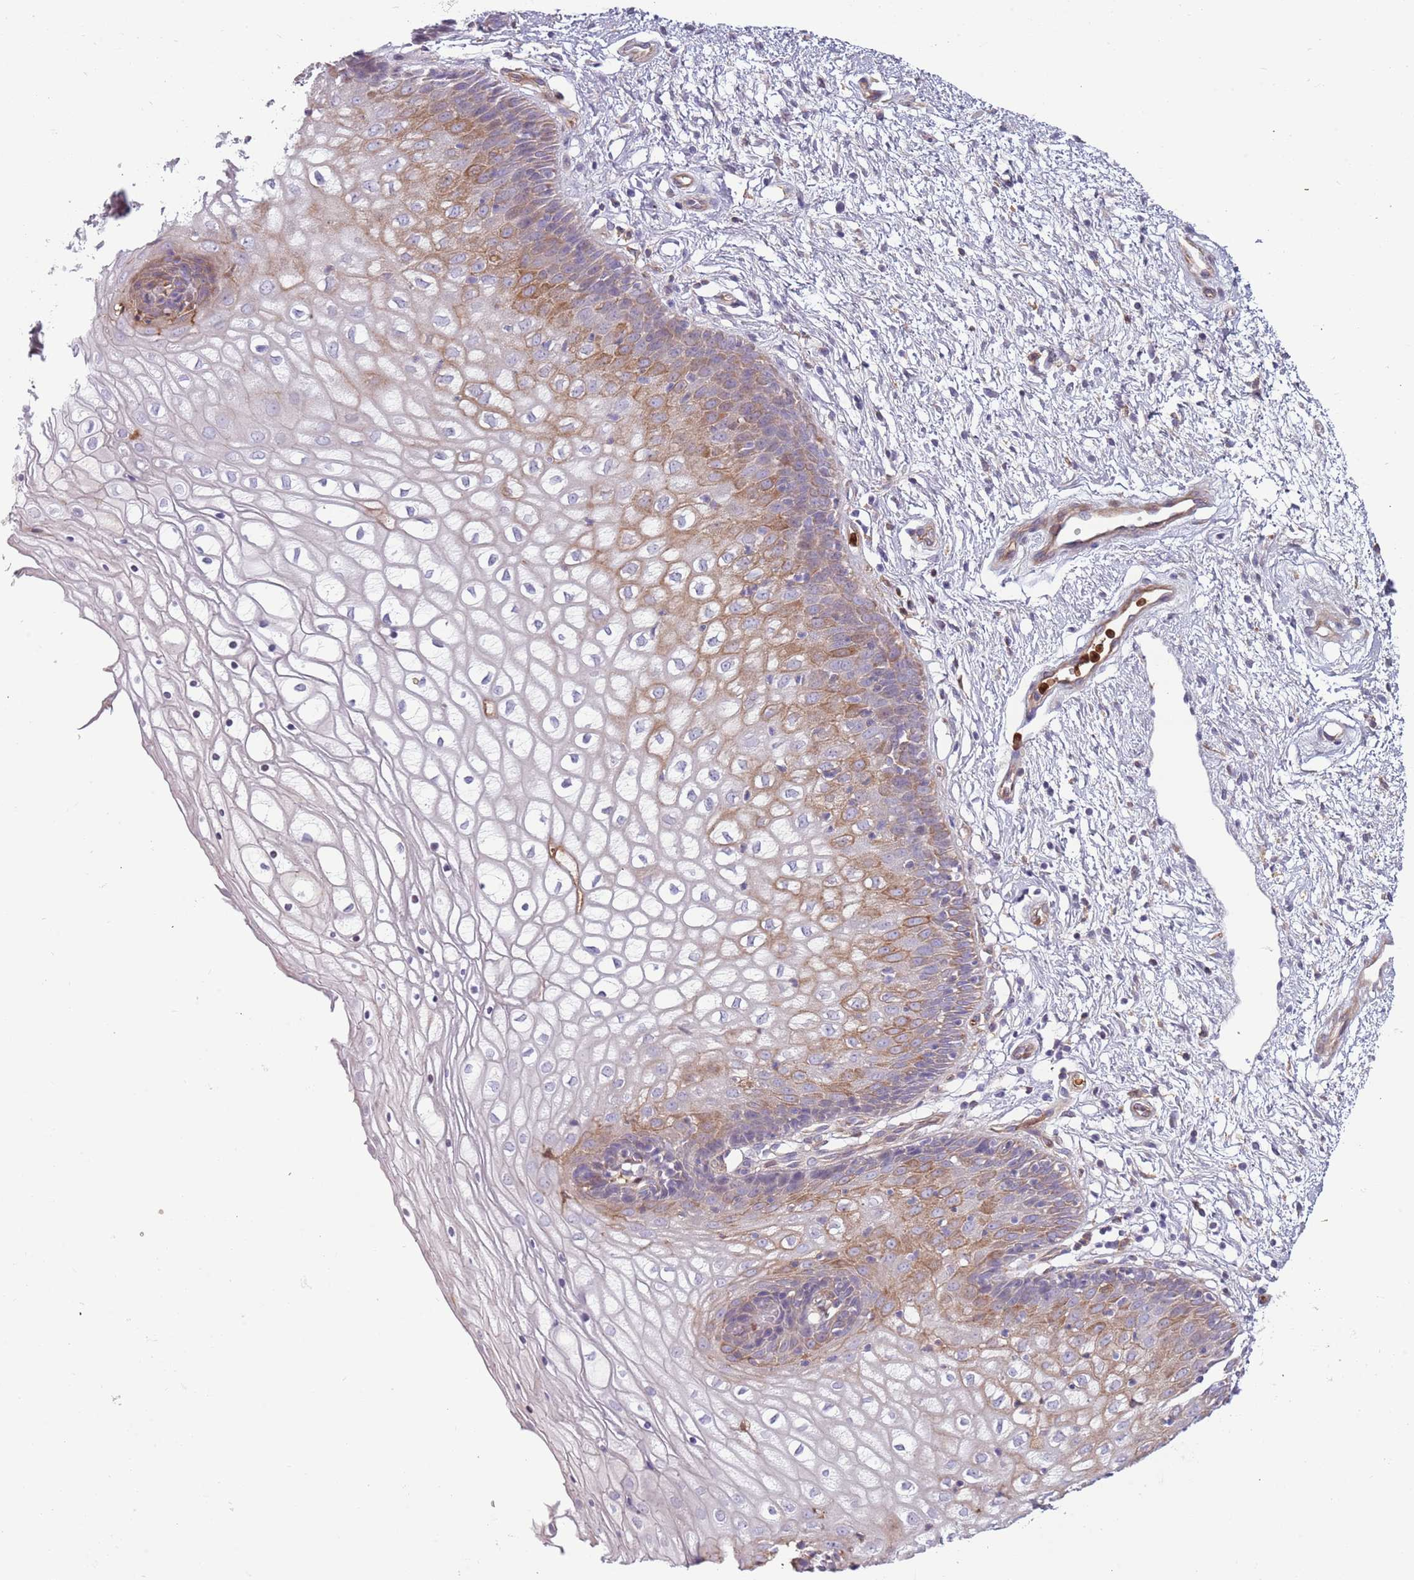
{"staining": {"intensity": "moderate", "quantity": "<25%", "location": "cytoplasmic/membranous"}, "tissue": "vagina", "cell_type": "Squamous epithelial cells", "image_type": "normal", "snomed": [{"axis": "morphology", "description": "Normal tissue, NOS"}, {"axis": "topography", "description": "Vagina"}], "caption": "Moderate cytoplasmic/membranous protein expression is identified in about <25% of squamous epithelial cells in vagina. (brown staining indicates protein expression, while blue staining denotes nuclei).", "gene": "NADK", "patient": {"sex": "female", "age": 34}}